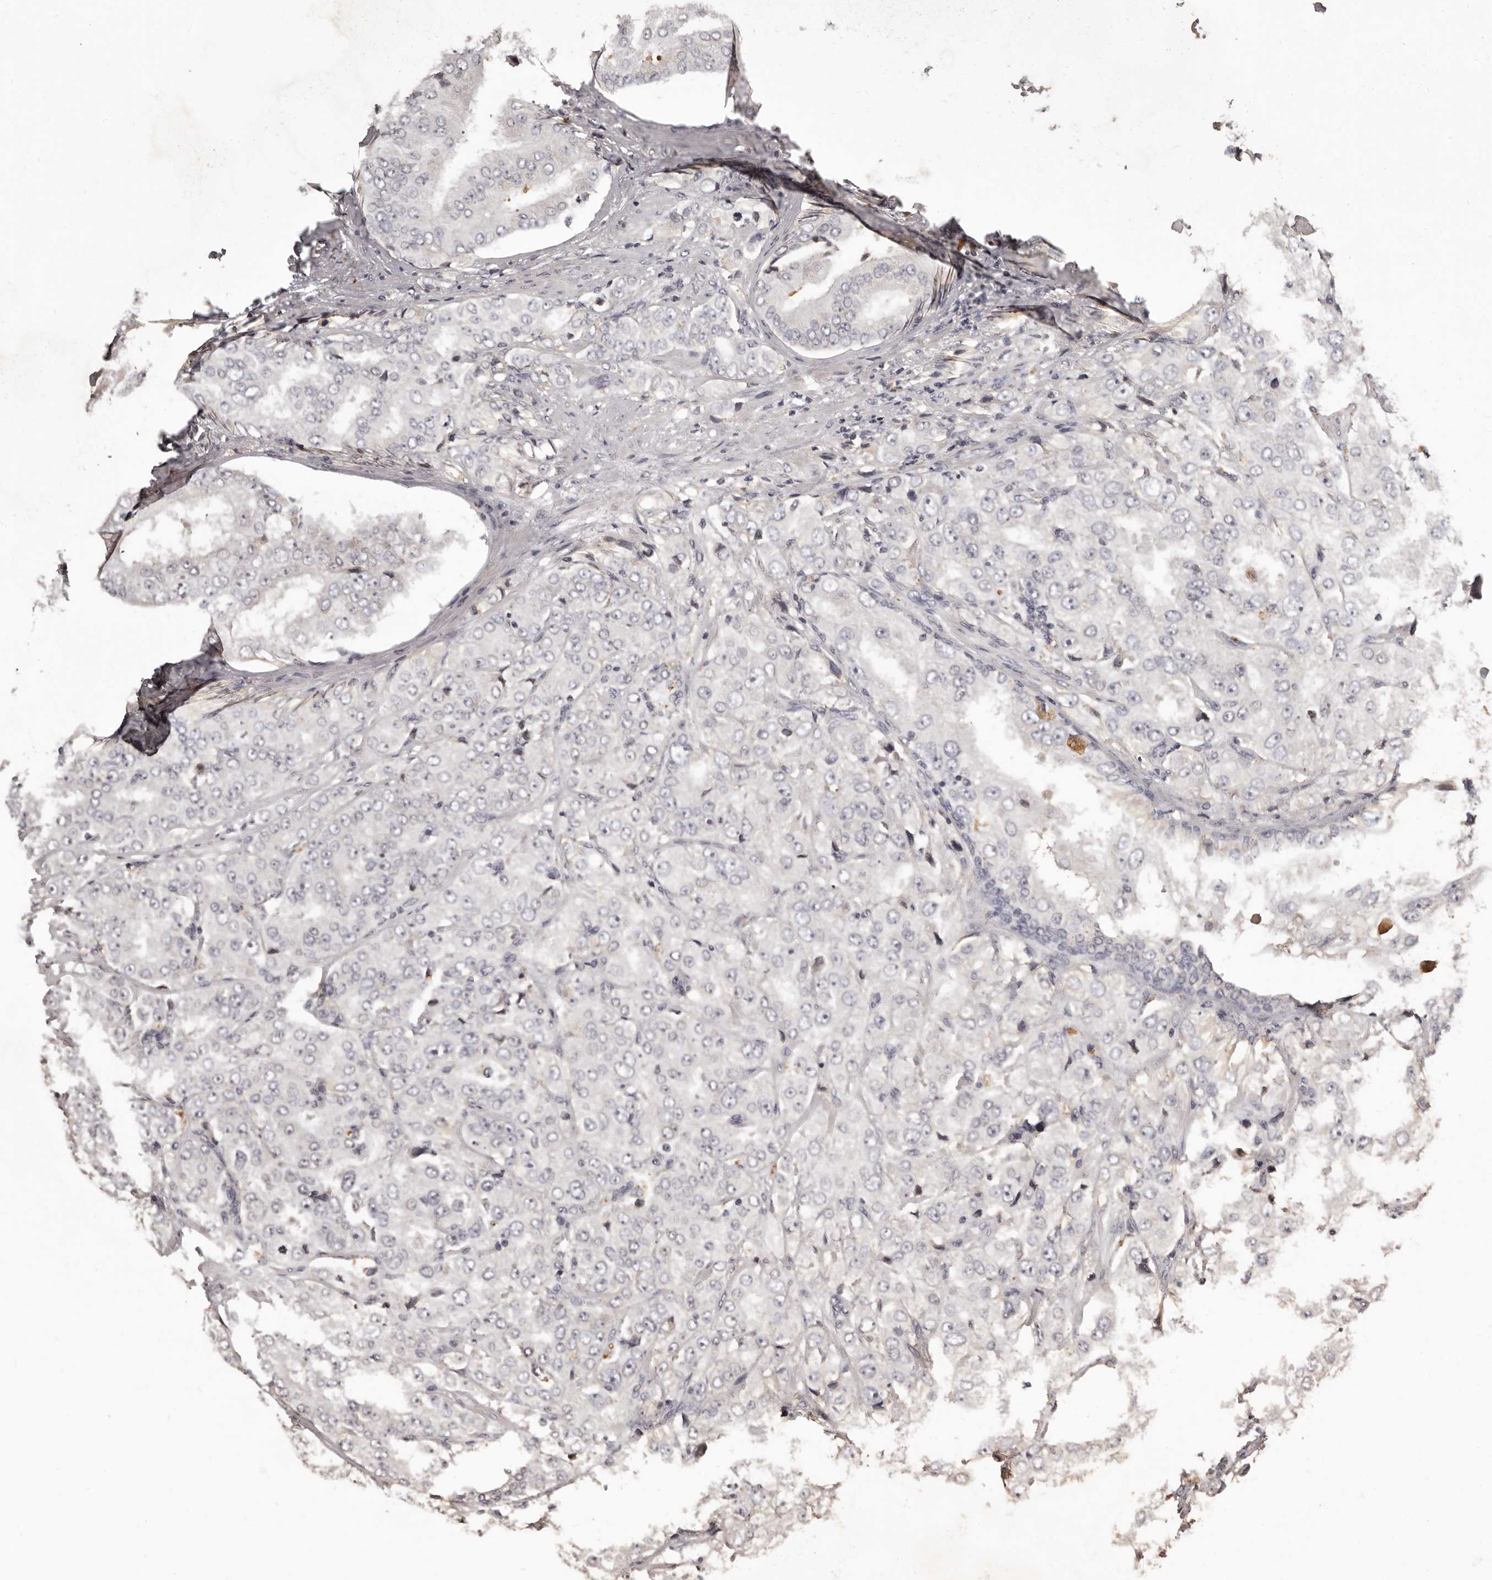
{"staining": {"intensity": "negative", "quantity": "none", "location": "none"}, "tissue": "prostate cancer", "cell_type": "Tumor cells", "image_type": "cancer", "snomed": [{"axis": "morphology", "description": "Adenocarcinoma, High grade"}, {"axis": "topography", "description": "Prostate"}], "caption": "High magnification brightfield microscopy of prostate cancer stained with DAB (brown) and counterstained with hematoxylin (blue): tumor cells show no significant staining.", "gene": "MGAT5", "patient": {"sex": "male", "age": 58}}